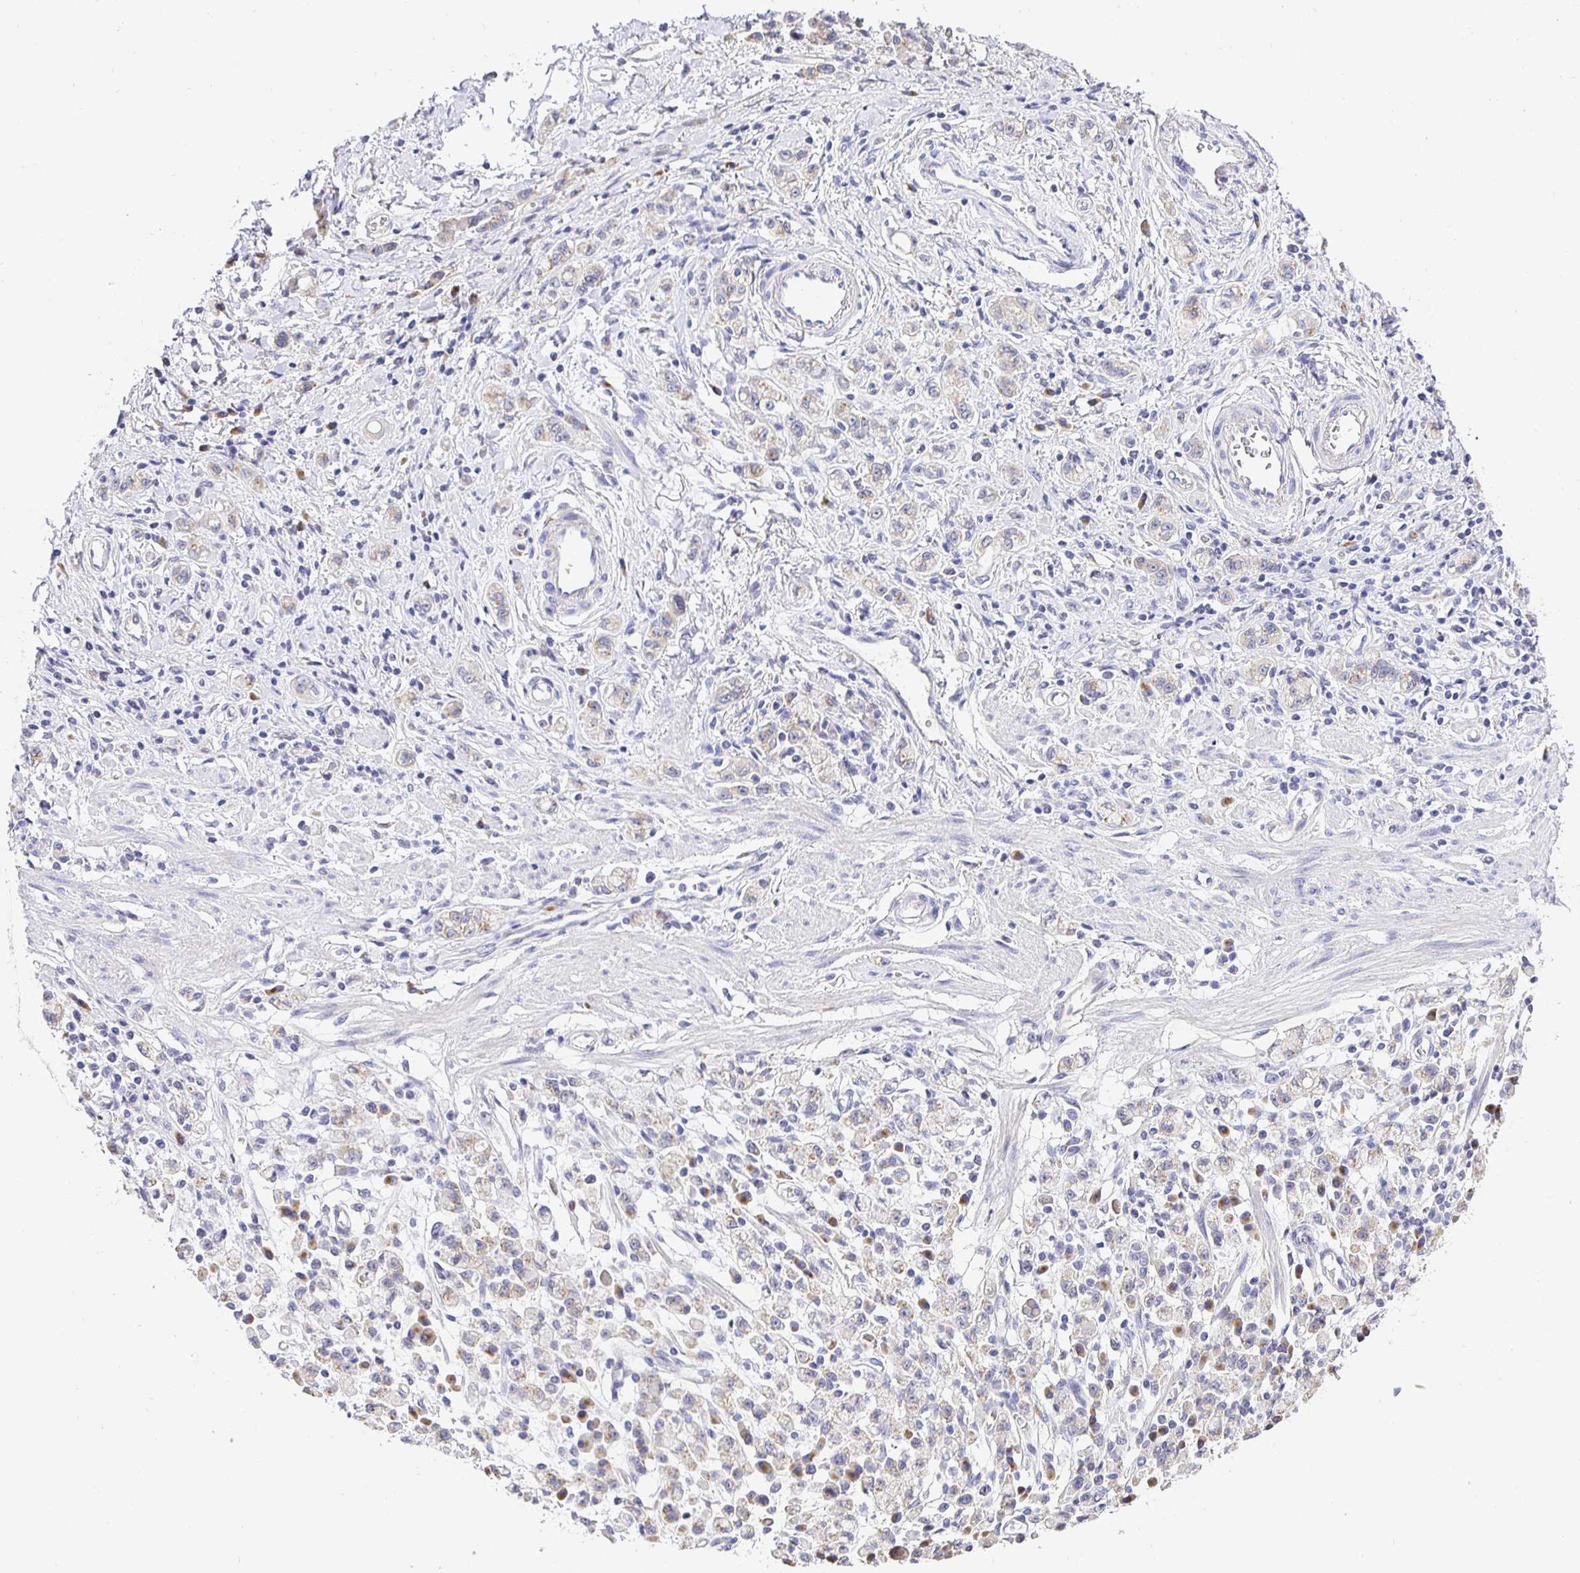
{"staining": {"intensity": "weak", "quantity": "<25%", "location": "cytoplasmic/membranous"}, "tissue": "stomach cancer", "cell_type": "Tumor cells", "image_type": "cancer", "snomed": [{"axis": "morphology", "description": "Adenocarcinoma, NOS"}, {"axis": "topography", "description": "Stomach"}], "caption": "Immunohistochemistry of human stomach cancer demonstrates no expression in tumor cells.", "gene": "OPALIN", "patient": {"sex": "male", "age": 77}}